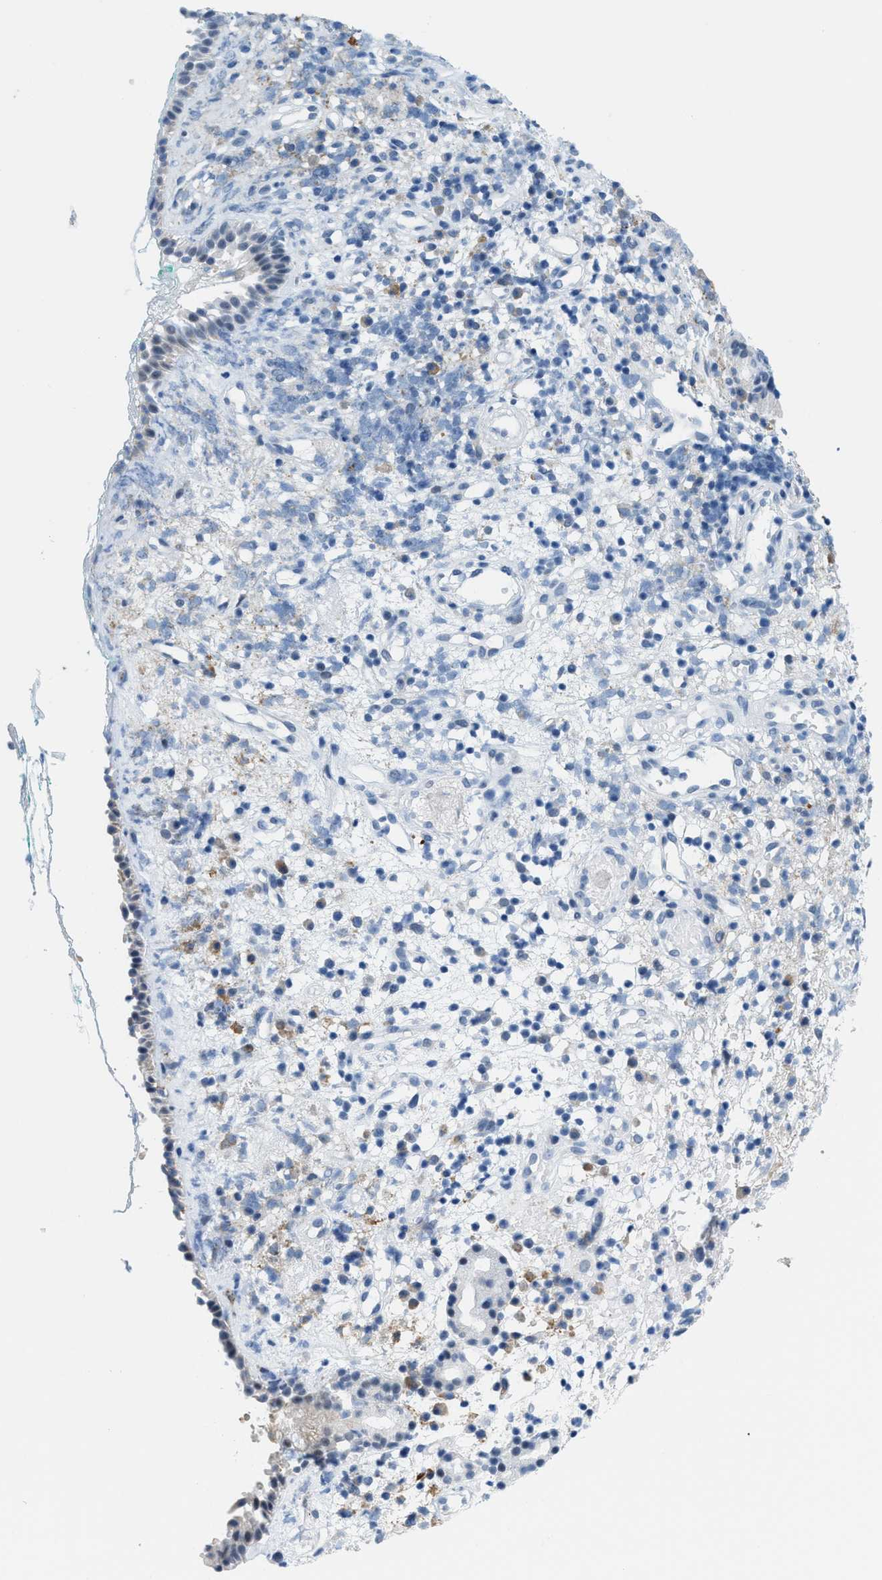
{"staining": {"intensity": "negative", "quantity": "none", "location": "none"}, "tissue": "nasopharynx", "cell_type": "Respiratory epithelial cells", "image_type": "normal", "snomed": [{"axis": "morphology", "description": "Normal tissue, NOS"}, {"axis": "morphology", "description": "Basal cell carcinoma"}, {"axis": "topography", "description": "Cartilage tissue"}, {"axis": "topography", "description": "Nasopharynx"}, {"axis": "topography", "description": "Oral tissue"}], "caption": "Immunohistochemistry micrograph of normal nasopharynx stained for a protein (brown), which reveals no expression in respiratory epithelial cells. Nuclei are stained in blue.", "gene": "KIFC3", "patient": {"sex": "female", "age": 77}}